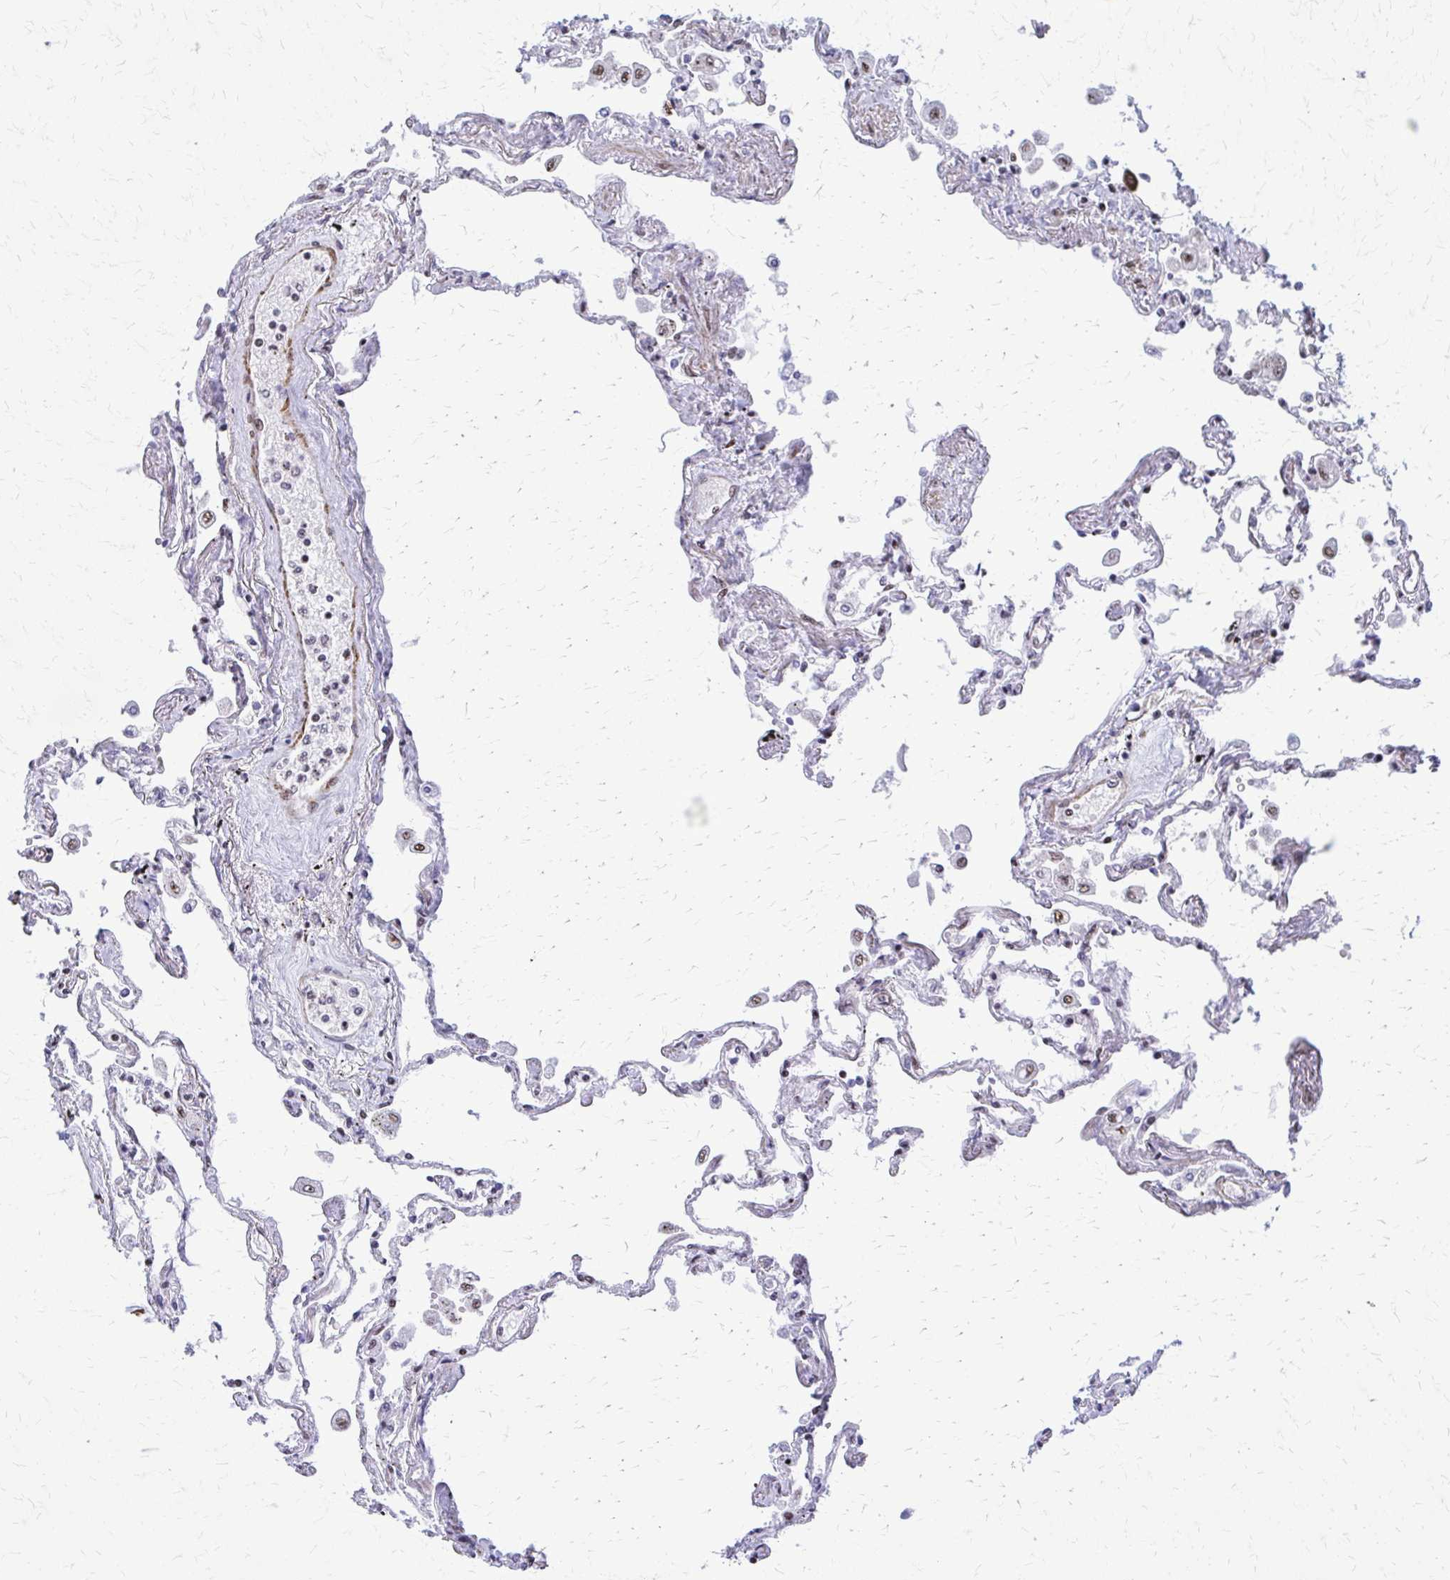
{"staining": {"intensity": "weak", "quantity": "<25%", "location": "nuclear"}, "tissue": "lung", "cell_type": "Alveolar cells", "image_type": "normal", "snomed": [{"axis": "morphology", "description": "Normal tissue, NOS"}, {"axis": "morphology", "description": "Adenocarcinoma, NOS"}, {"axis": "topography", "description": "Cartilage tissue"}, {"axis": "topography", "description": "Lung"}], "caption": "DAB (3,3'-diaminobenzidine) immunohistochemical staining of normal lung shows no significant staining in alveolar cells. Brightfield microscopy of IHC stained with DAB (3,3'-diaminobenzidine) (brown) and hematoxylin (blue), captured at high magnification.", "gene": "NRBF2", "patient": {"sex": "female", "age": 67}}